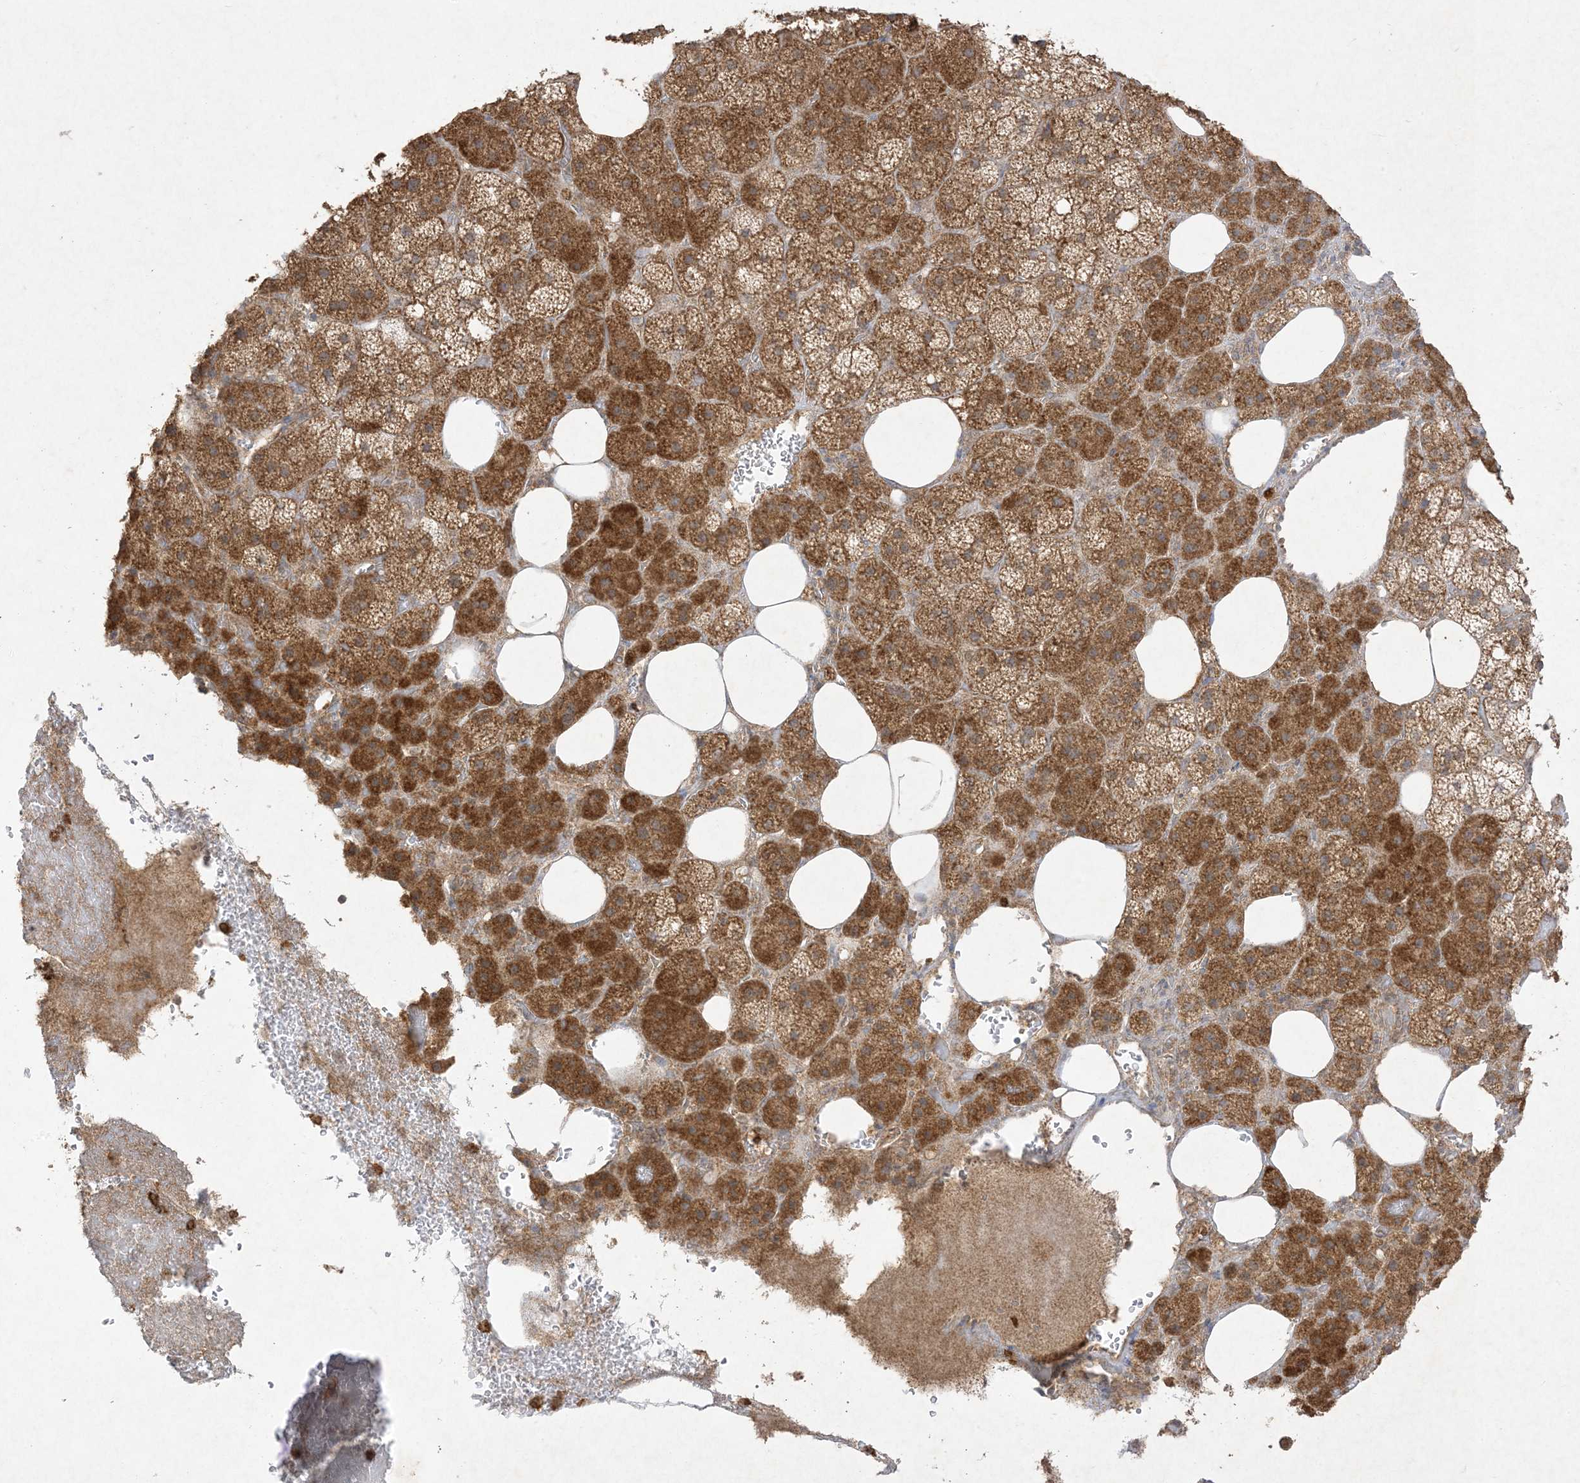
{"staining": {"intensity": "strong", "quantity": ">75%", "location": "cytoplasmic/membranous"}, "tissue": "adrenal gland", "cell_type": "Glandular cells", "image_type": "normal", "snomed": [{"axis": "morphology", "description": "Normal tissue, NOS"}, {"axis": "topography", "description": "Adrenal gland"}], "caption": "Immunohistochemistry image of normal adrenal gland stained for a protein (brown), which shows high levels of strong cytoplasmic/membranous expression in approximately >75% of glandular cells.", "gene": "UBE2C", "patient": {"sex": "female", "age": 59}}